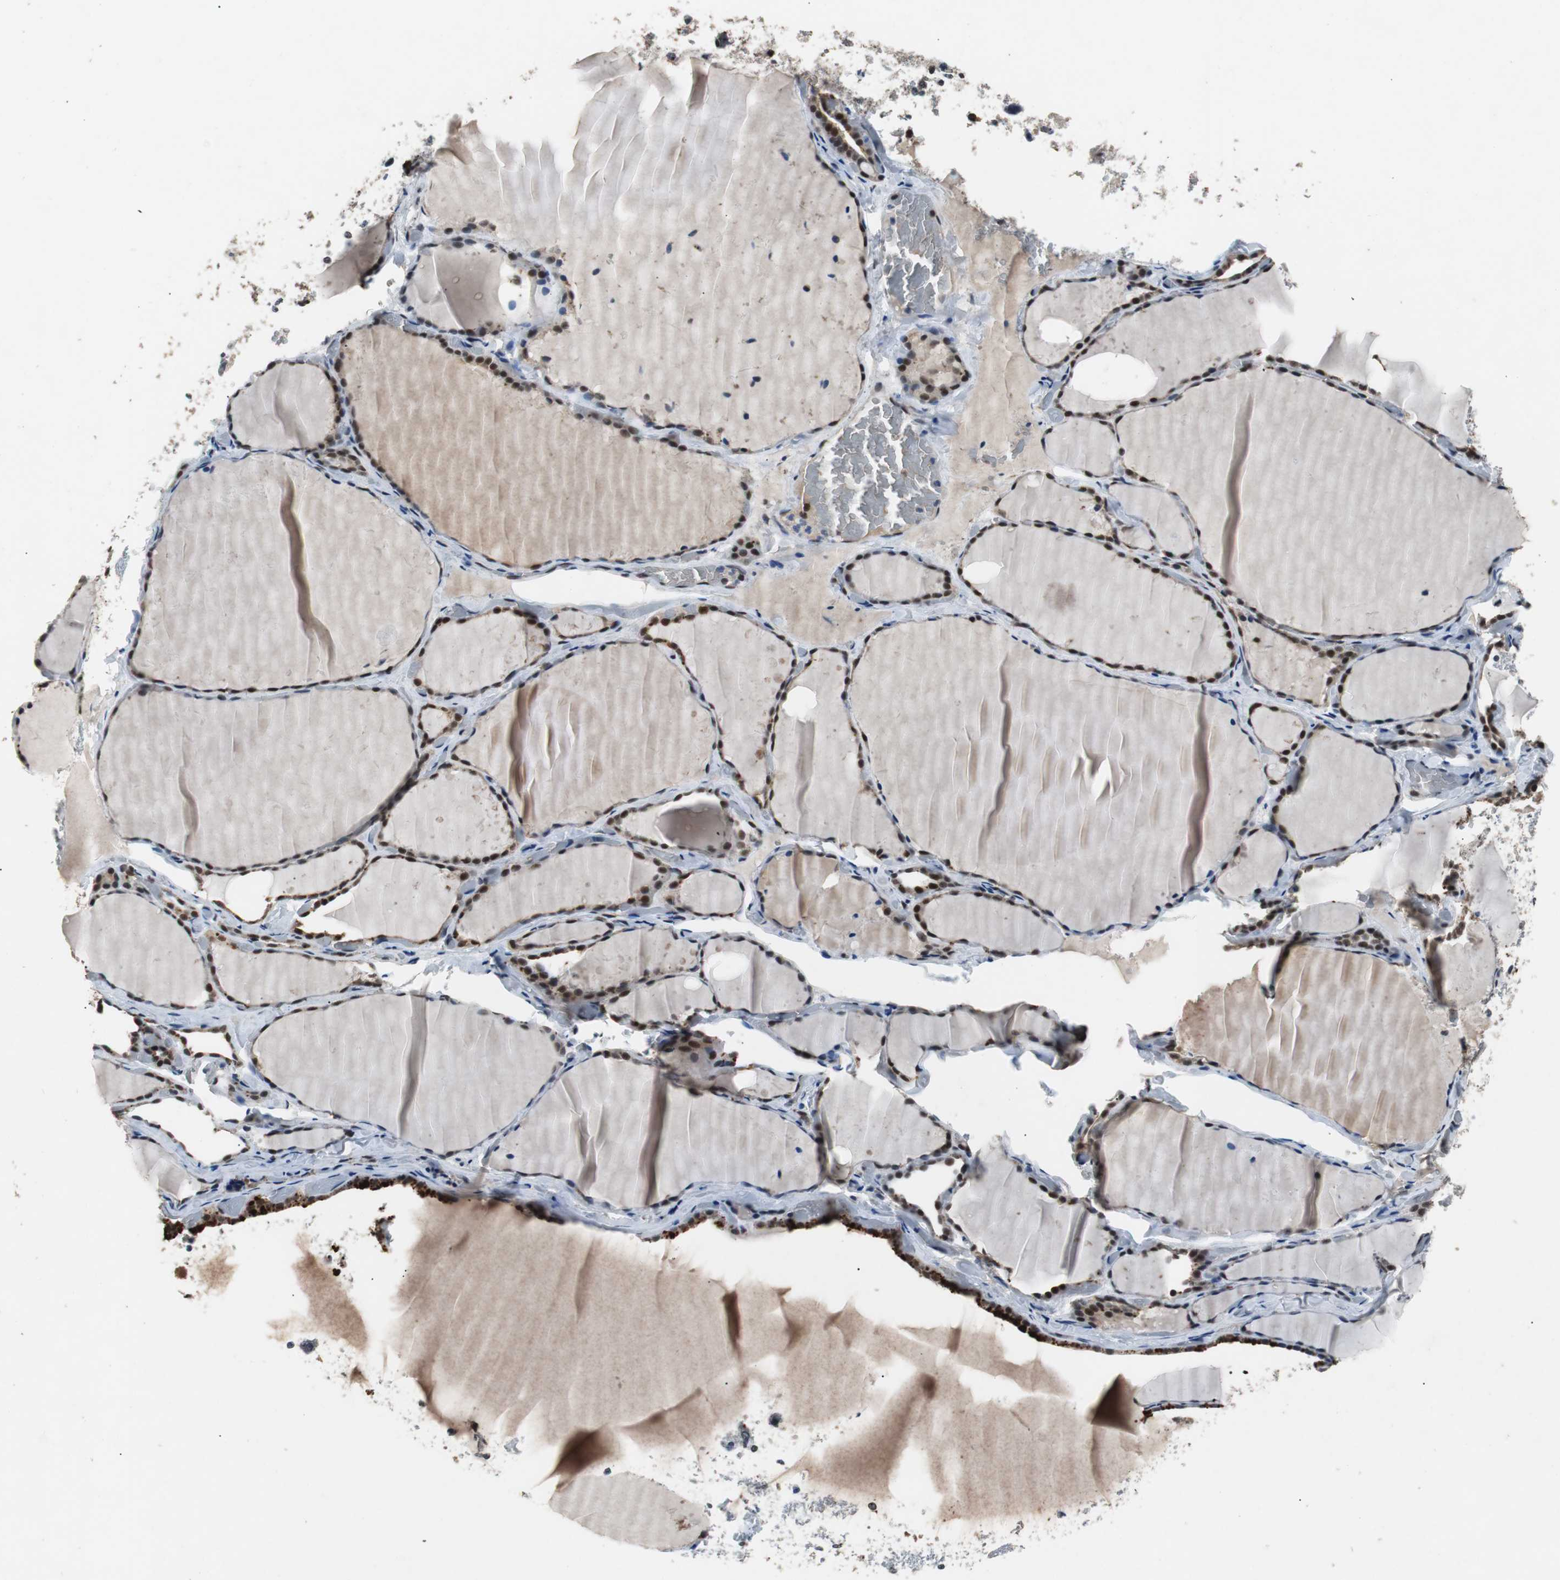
{"staining": {"intensity": "strong", "quantity": "25%-75%", "location": "nuclear"}, "tissue": "thyroid gland", "cell_type": "Glandular cells", "image_type": "normal", "snomed": [{"axis": "morphology", "description": "Normal tissue, NOS"}, {"axis": "topography", "description": "Thyroid gland"}], "caption": "Glandular cells reveal high levels of strong nuclear positivity in about 25%-75% of cells in unremarkable thyroid gland.", "gene": "USP28", "patient": {"sex": "female", "age": 22}}